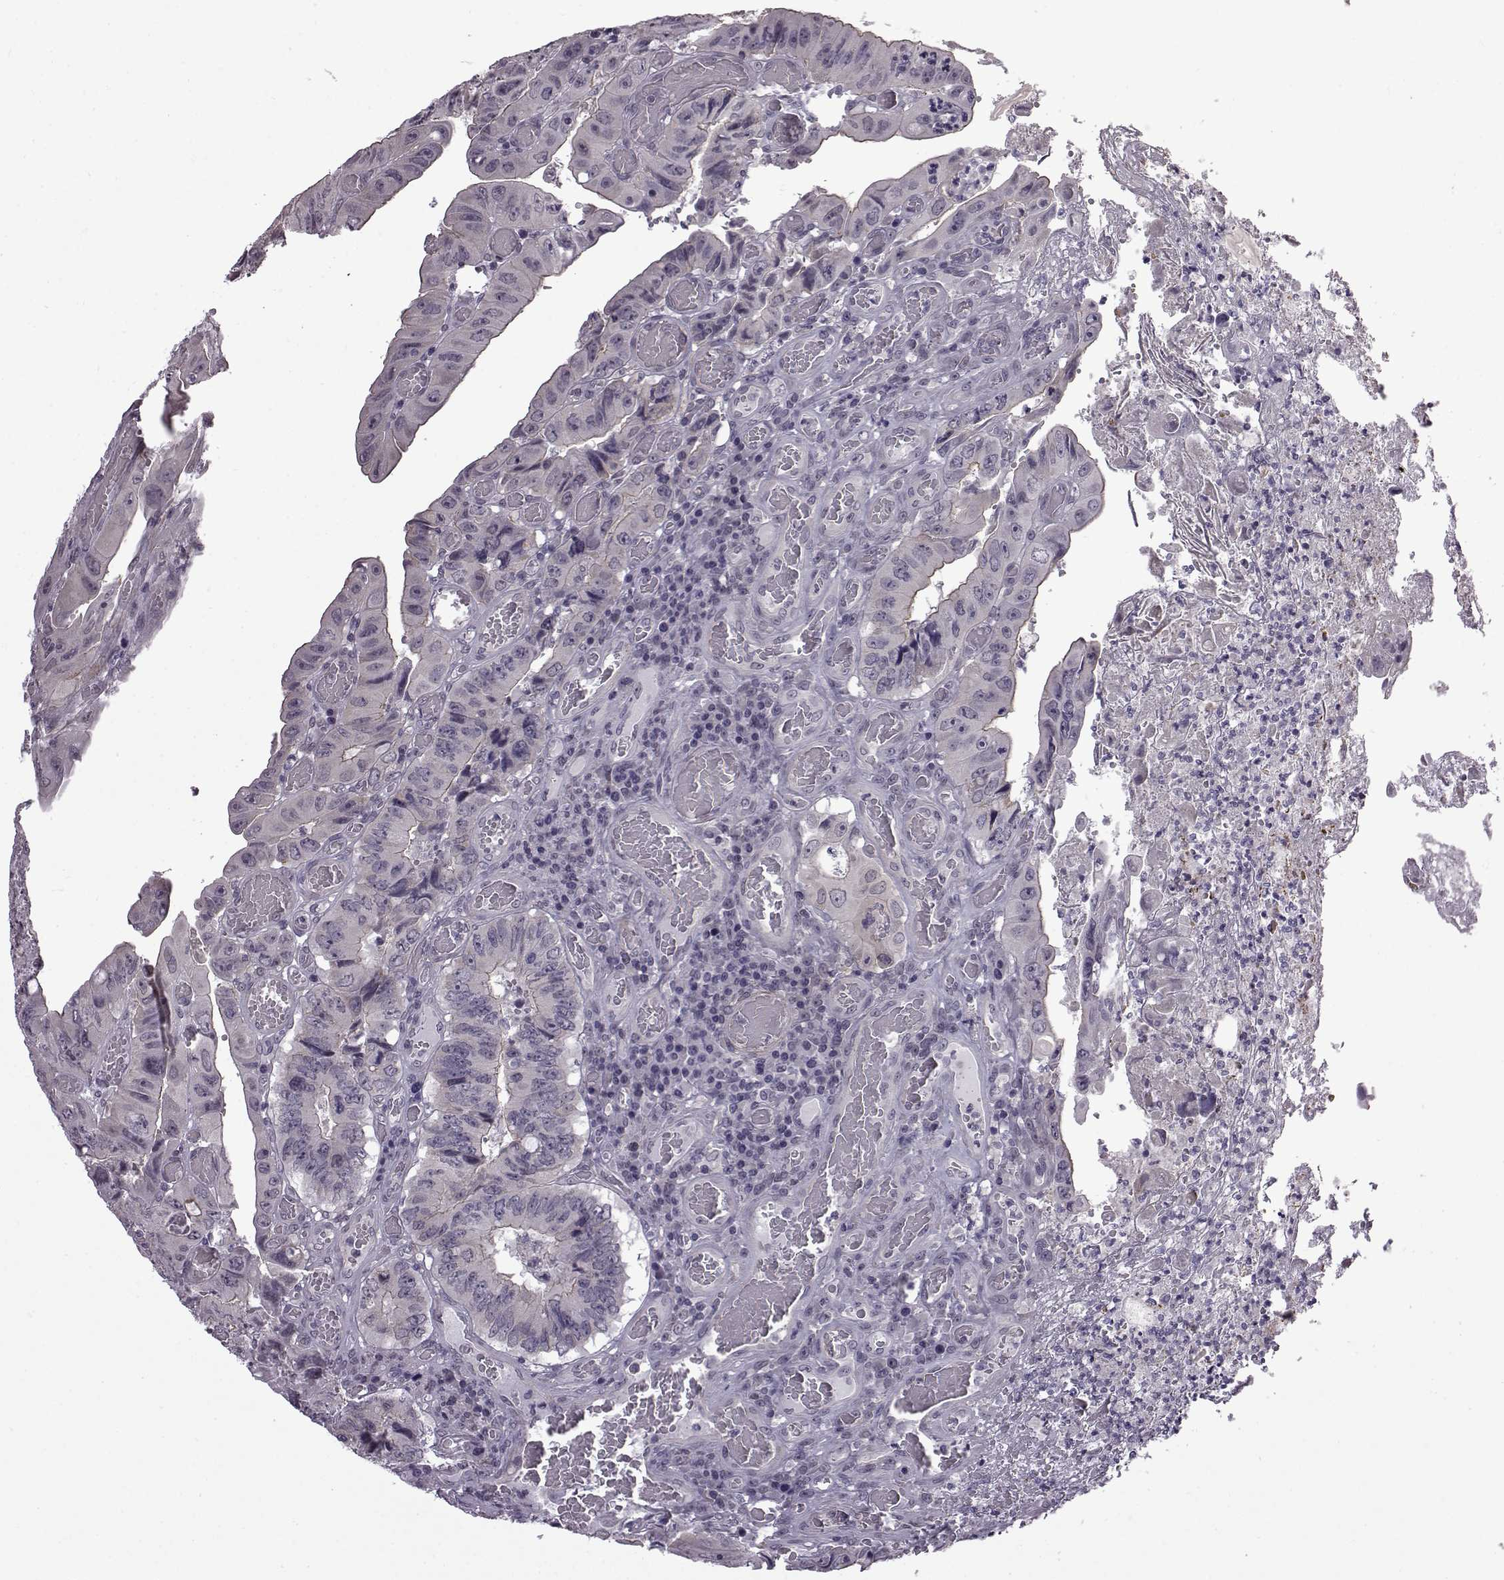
{"staining": {"intensity": "negative", "quantity": "none", "location": "none"}, "tissue": "colorectal cancer", "cell_type": "Tumor cells", "image_type": "cancer", "snomed": [{"axis": "morphology", "description": "Adenocarcinoma, NOS"}, {"axis": "topography", "description": "Colon"}], "caption": "Immunohistochemistry (IHC) image of neoplastic tissue: adenocarcinoma (colorectal) stained with DAB (3,3'-diaminobenzidine) reveals no significant protein expression in tumor cells. Brightfield microscopy of IHC stained with DAB (brown) and hematoxylin (blue), captured at high magnification.", "gene": "SYNPO2", "patient": {"sex": "female", "age": 84}}